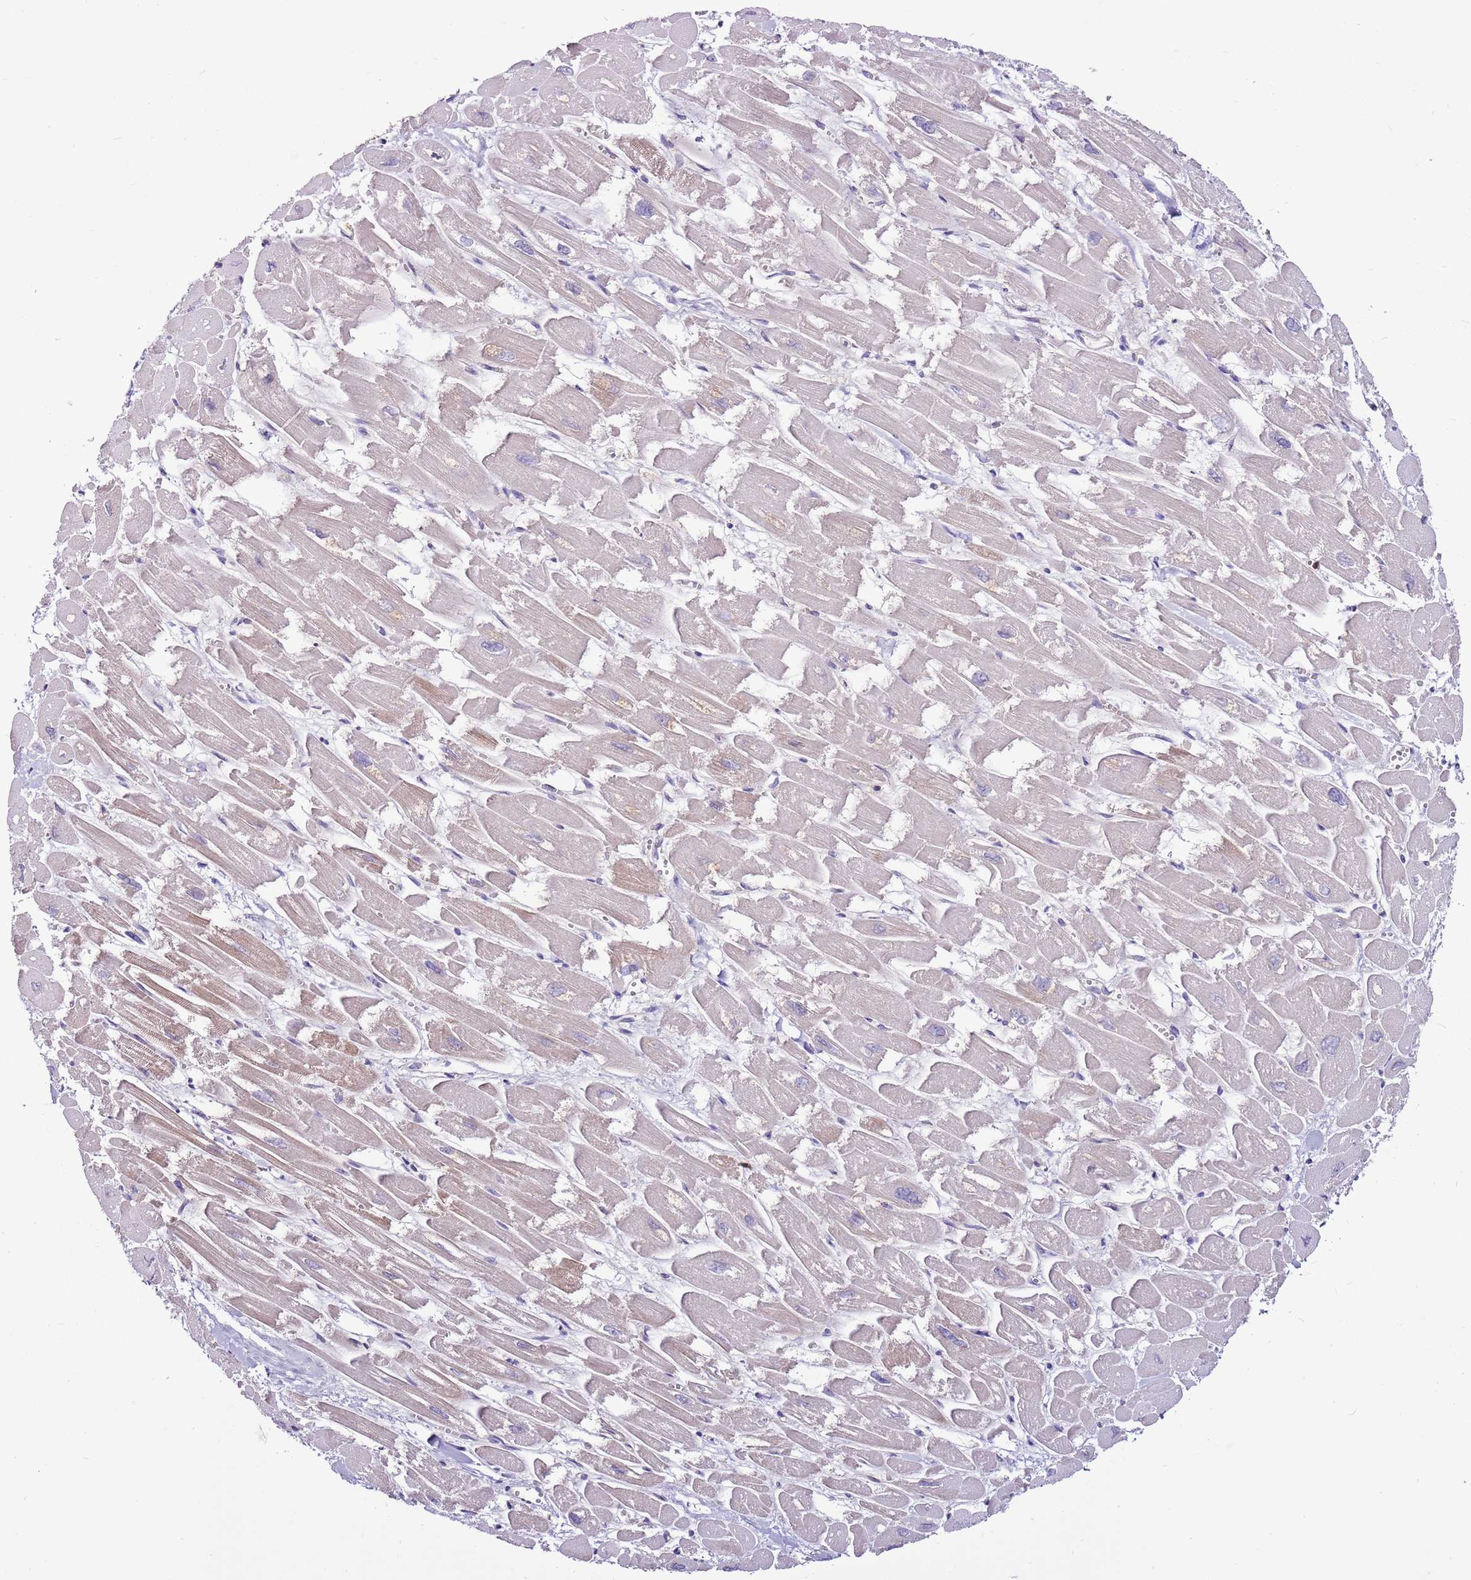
{"staining": {"intensity": "weak", "quantity": "<25%", "location": "cytoplasmic/membranous"}, "tissue": "heart muscle", "cell_type": "Cardiomyocytes", "image_type": "normal", "snomed": [{"axis": "morphology", "description": "Normal tissue, NOS"}, {"axis": "topography", "description": "Heart"}], "caption": "This is an immunohistochemistry histopathology image of benign heart muscle. There is no positivity in cardiomyocytes.", "gene": "ZSWIM1", "patient": {"sex": "male", "age": 54}}